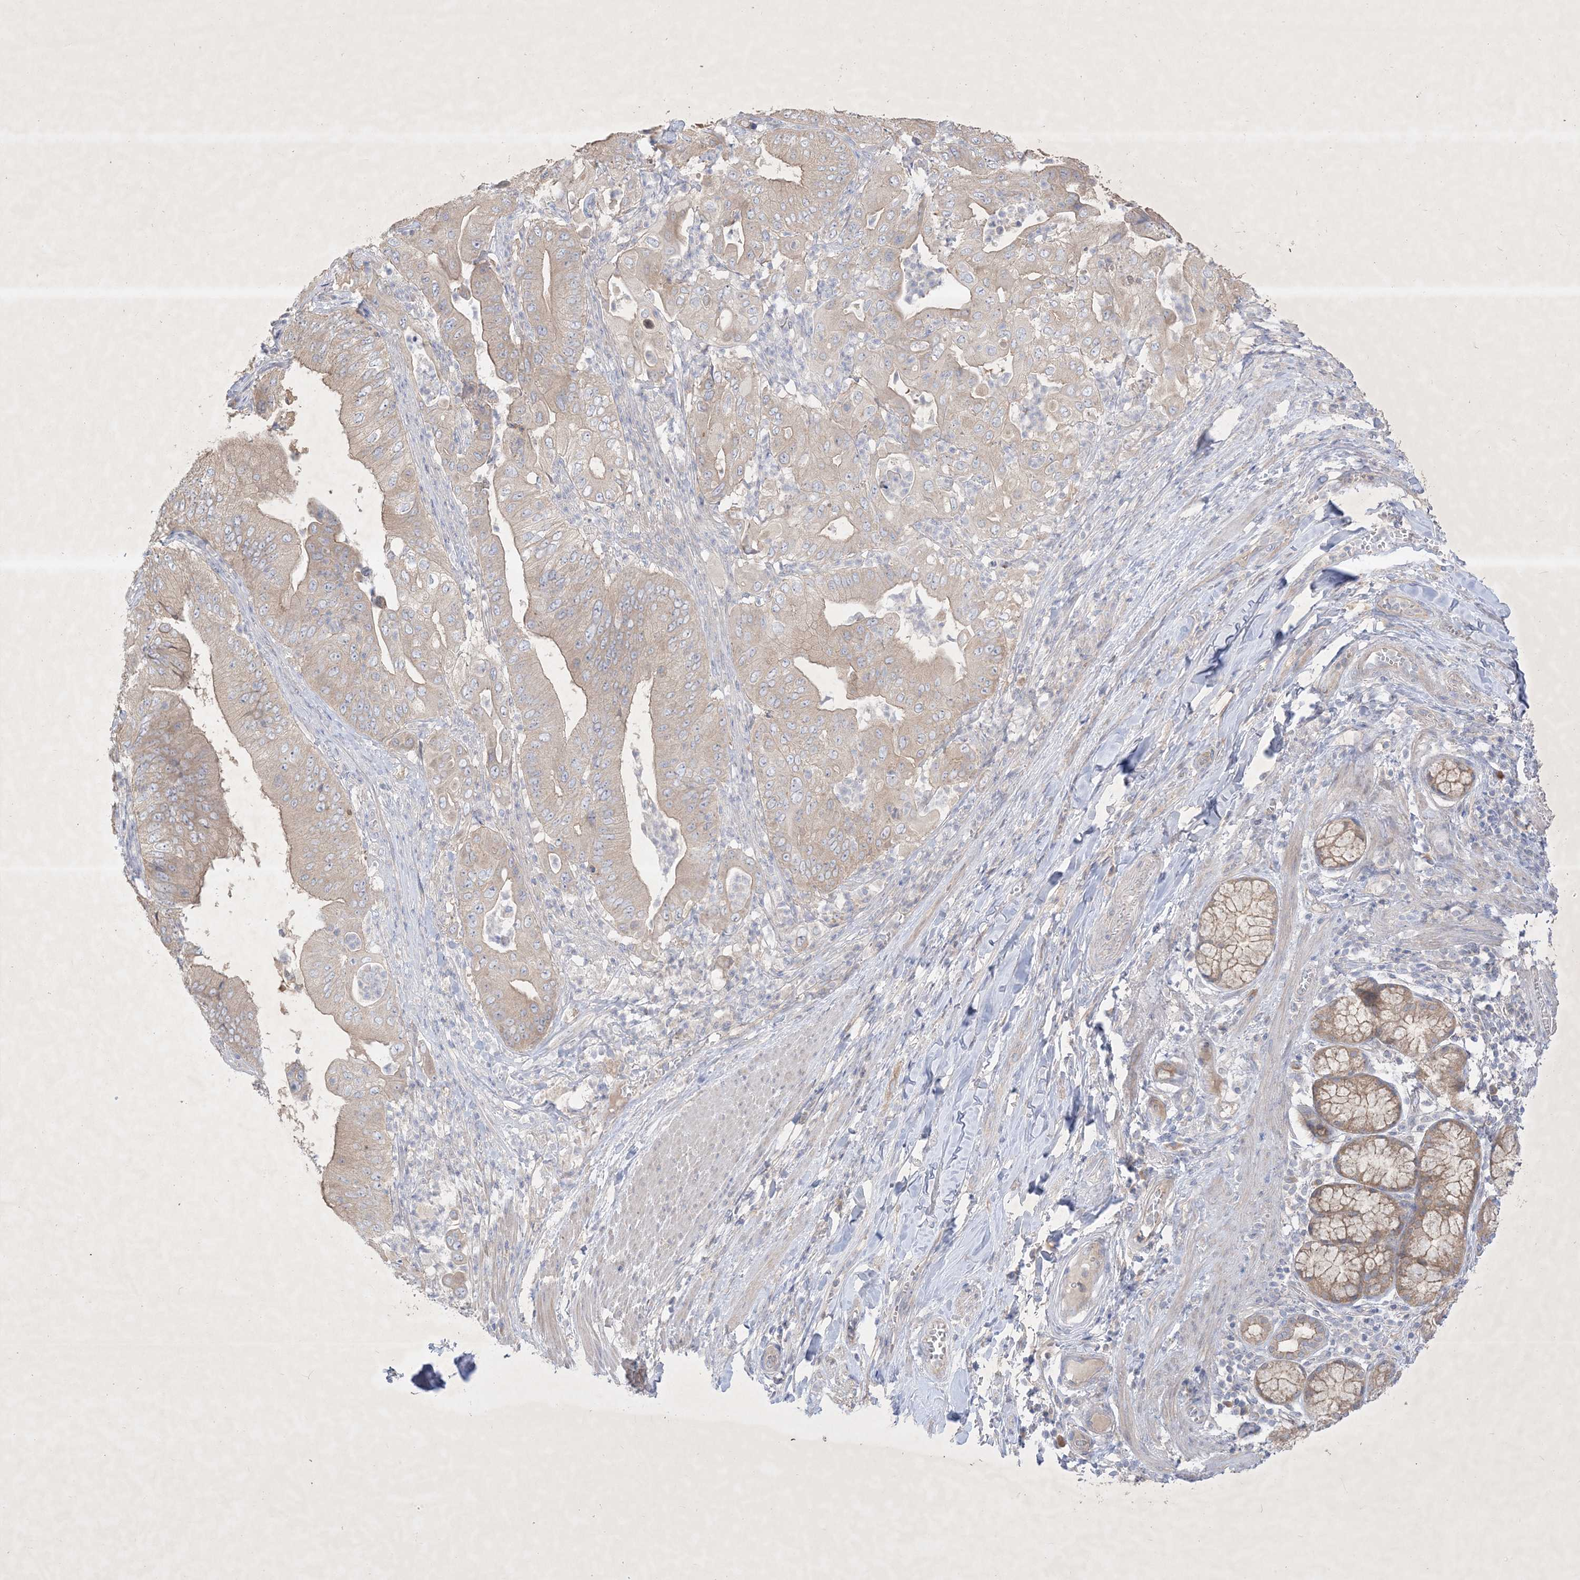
{"staining": {"intensity": "weak", "quantity": "25%-75%", "location": "cytoplasmic/membranous"}, "tissue": "pancreatic cancer", "cell_type": "Tumor cells", "image_type": "cancer", "snomed": [{"axis": "morphology", "description": "Adenocarcinoma, NOS"}, {"axis": "topography", "description": "Pancreas"}], "caption": "DAB immunohistochemical staining of human adenocarcinoma (pancreatic) demonstrates weak cytoplasmic/membranous protein staining in about 25%-75% of tumor cells. Immunohistochemistry (ihc) stains the protein of interest in brown and the nuclei are stained blue.", "gene": "PLEKHA3", "patient": {"sex": "female", "age": 77}}